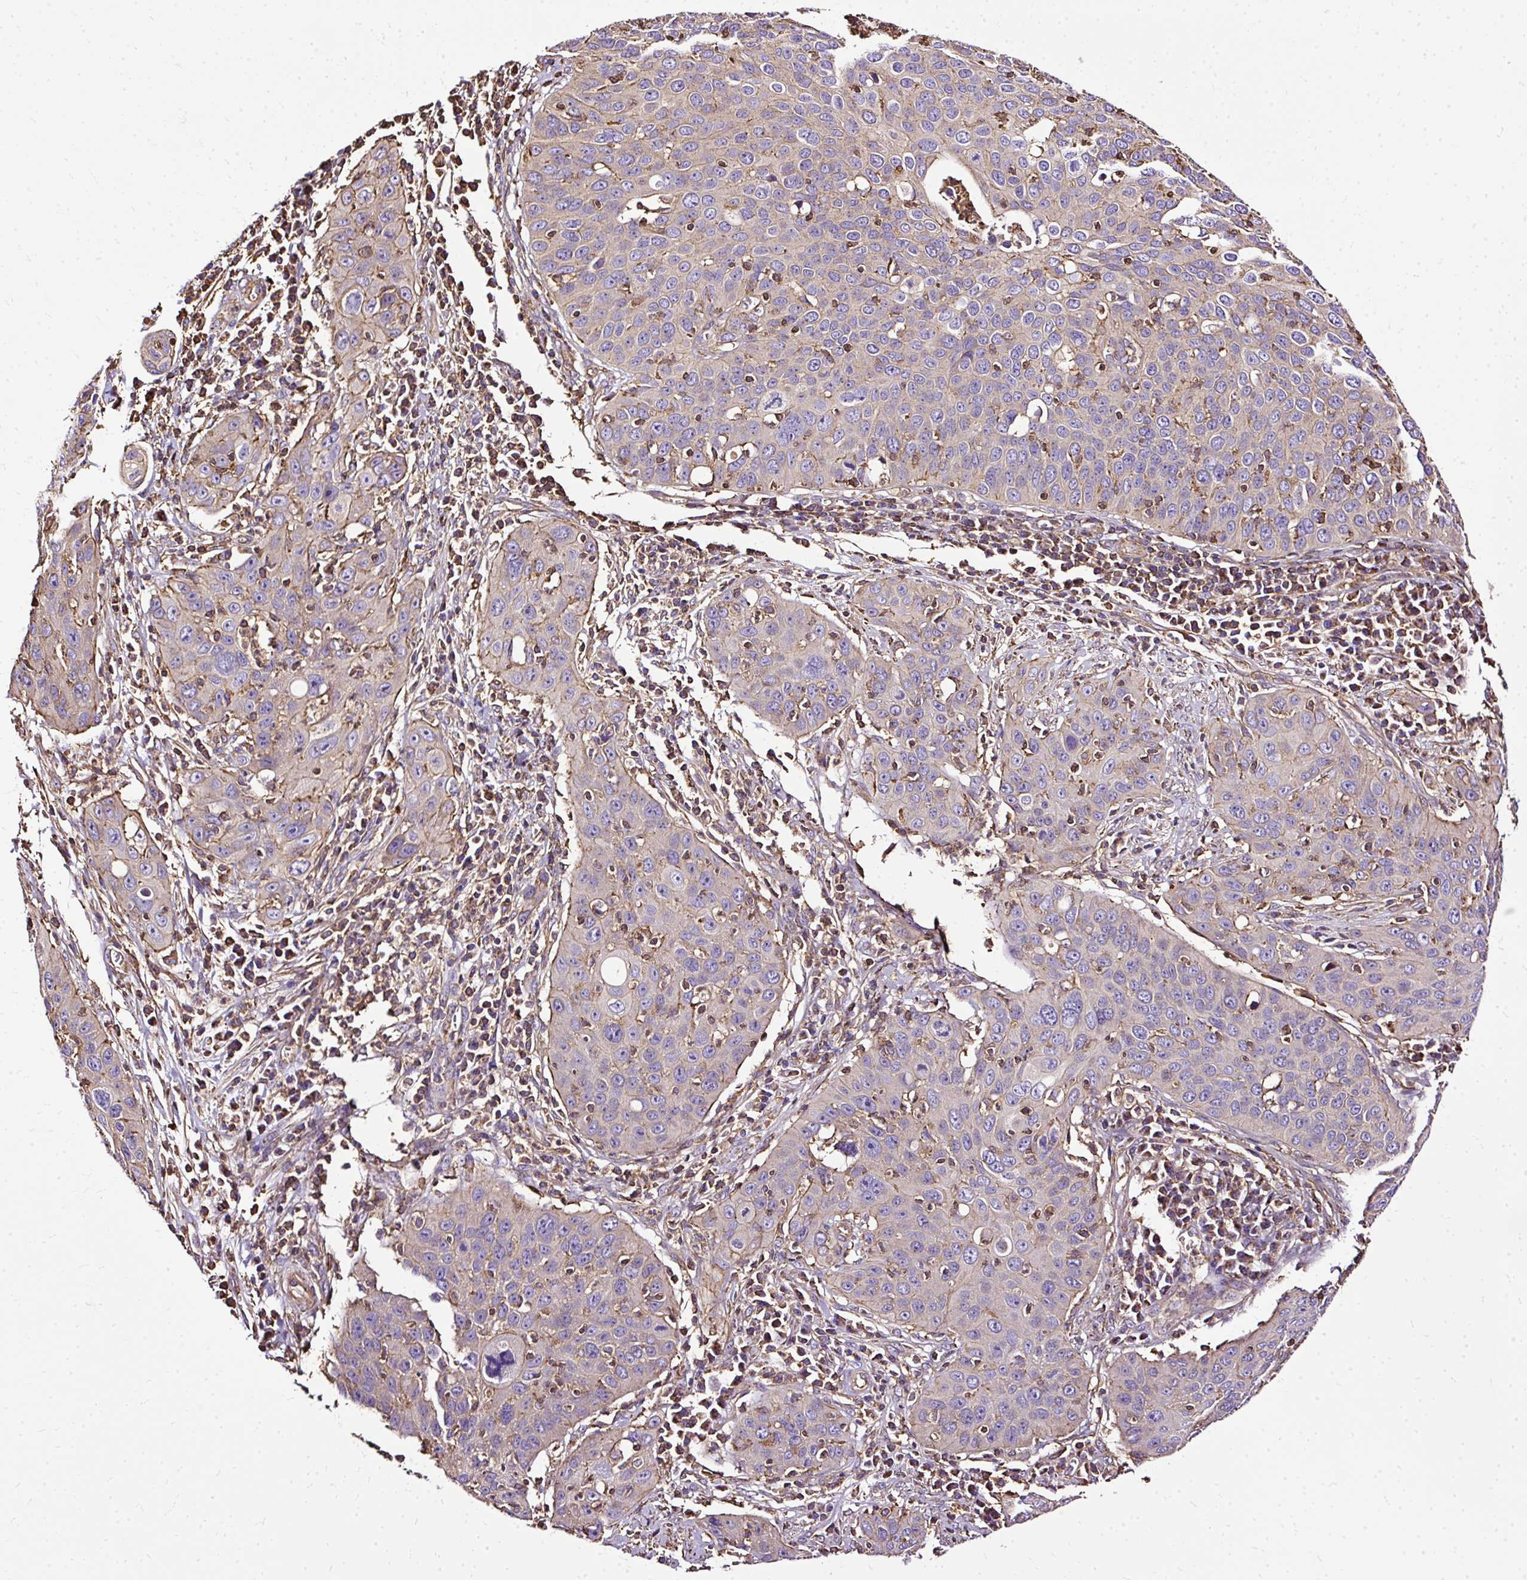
{"staining": {"intensity": "negative", "quantity": "none", "location": "none"}, "tissue": "cervical cancer", "cell_type": "Tumor cells", "image_type": "cancer", "snomed": [{"axis": "morphology", "description": "Squamous cell carcinoma, NOS"}, {"axis": "topography", "description": "Cervix"}], "caption": "IHC of cervical cancer exhibits no expression in tumor cells.", "gene": "KLHL11", "patient": {"sex": "female", "age": 36}}